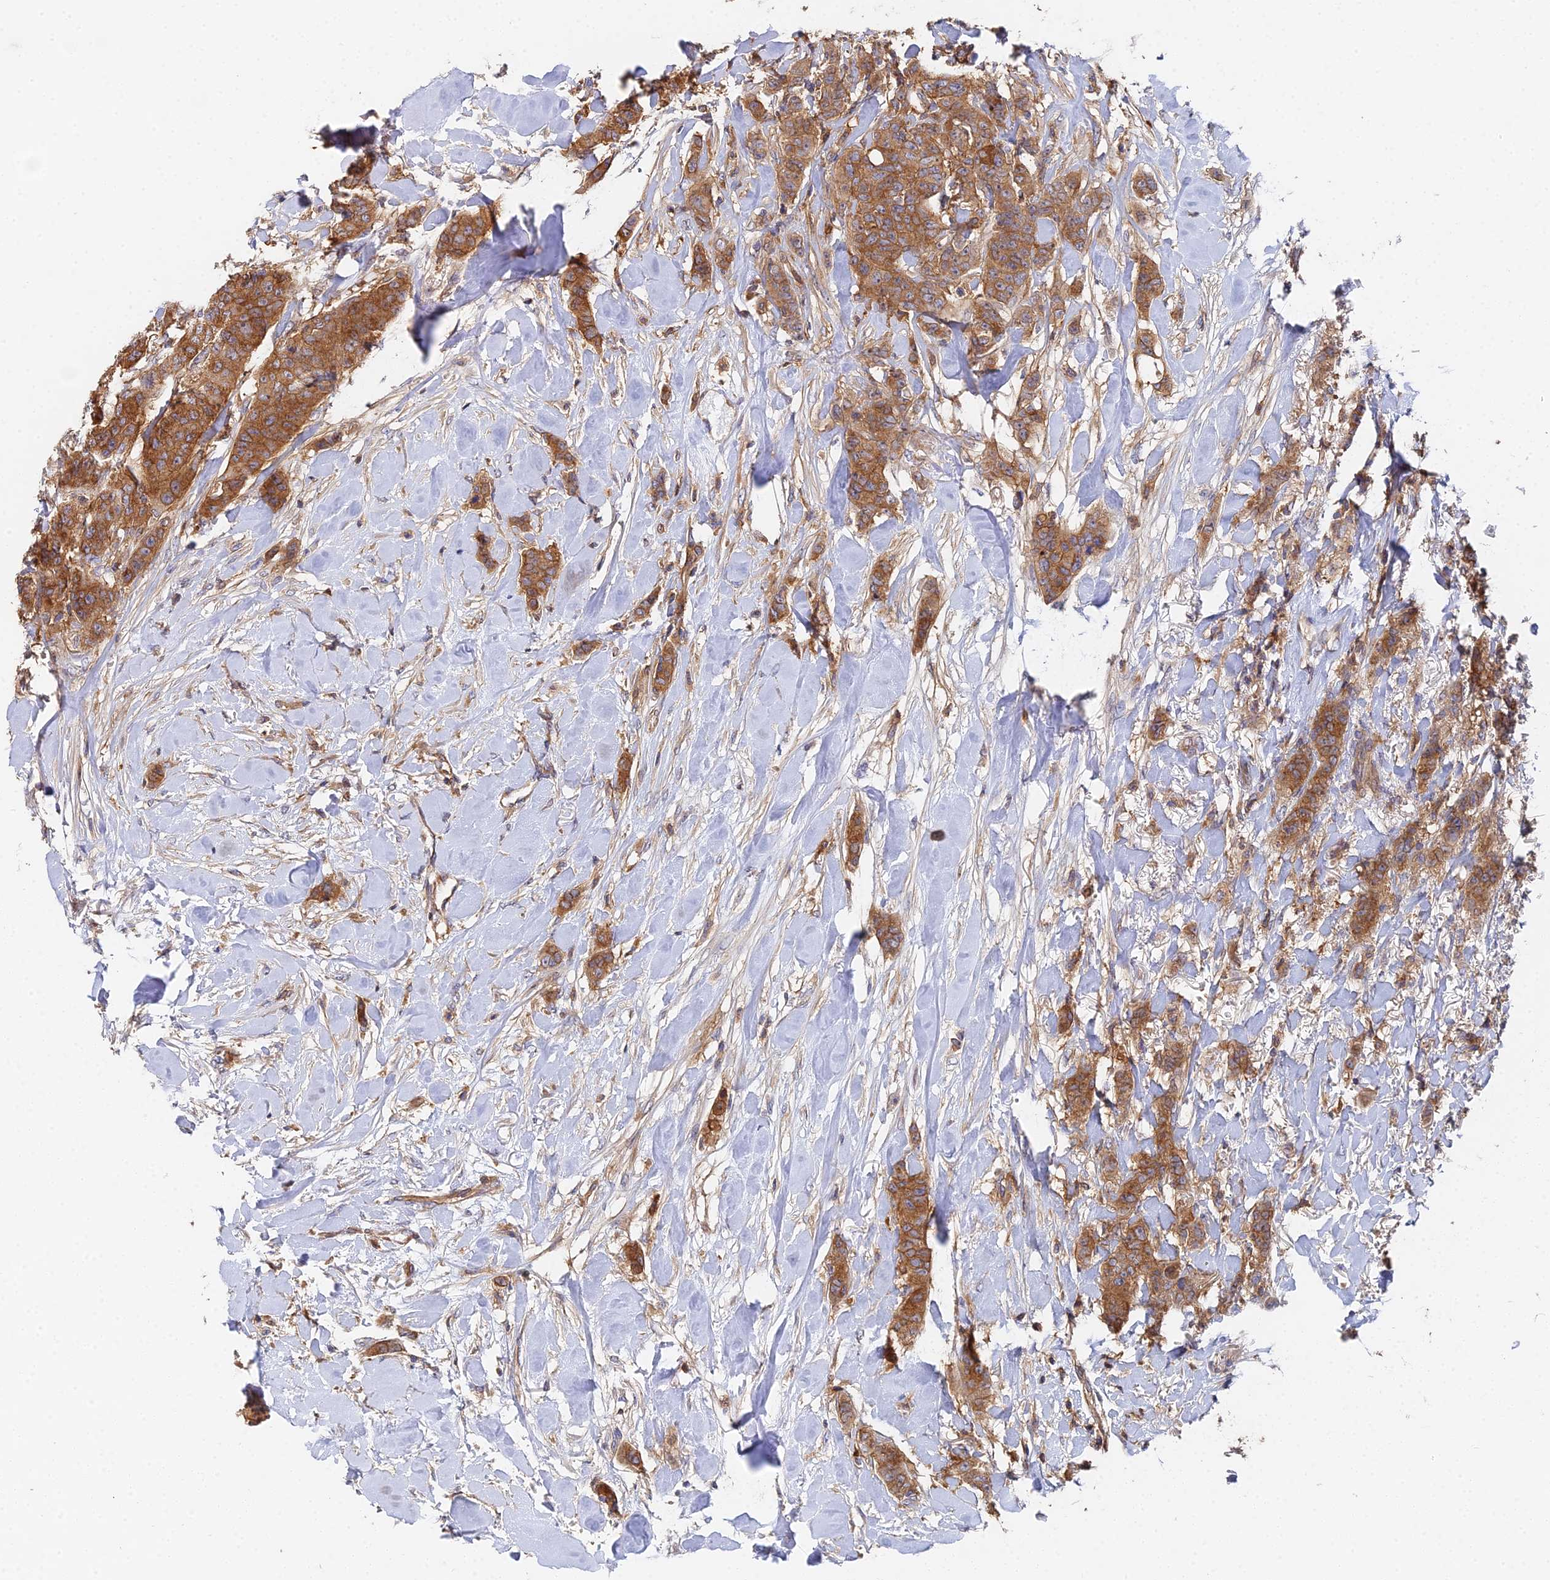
{"staining": {"intensity": "strong", "quantity": ">75%", "location": "cytoplasmic/membranous"}, "tissue": "breast cancer", "cell_type": "Tumor cells", "image_type": "cancer", "snomed": [{"axis": "morphology", "description": "Duct carcinoma"}, {"axis": "topography", "description": "Breast"}], "caption": "There is high levels of strong cytoplasmic/membranous positivity in tumor cells of breast cancer, as demonstrated by immunohistochemical staining (brown color).", "gene": "GNG5B", "patient": {"sex": "female", "age": 40}}